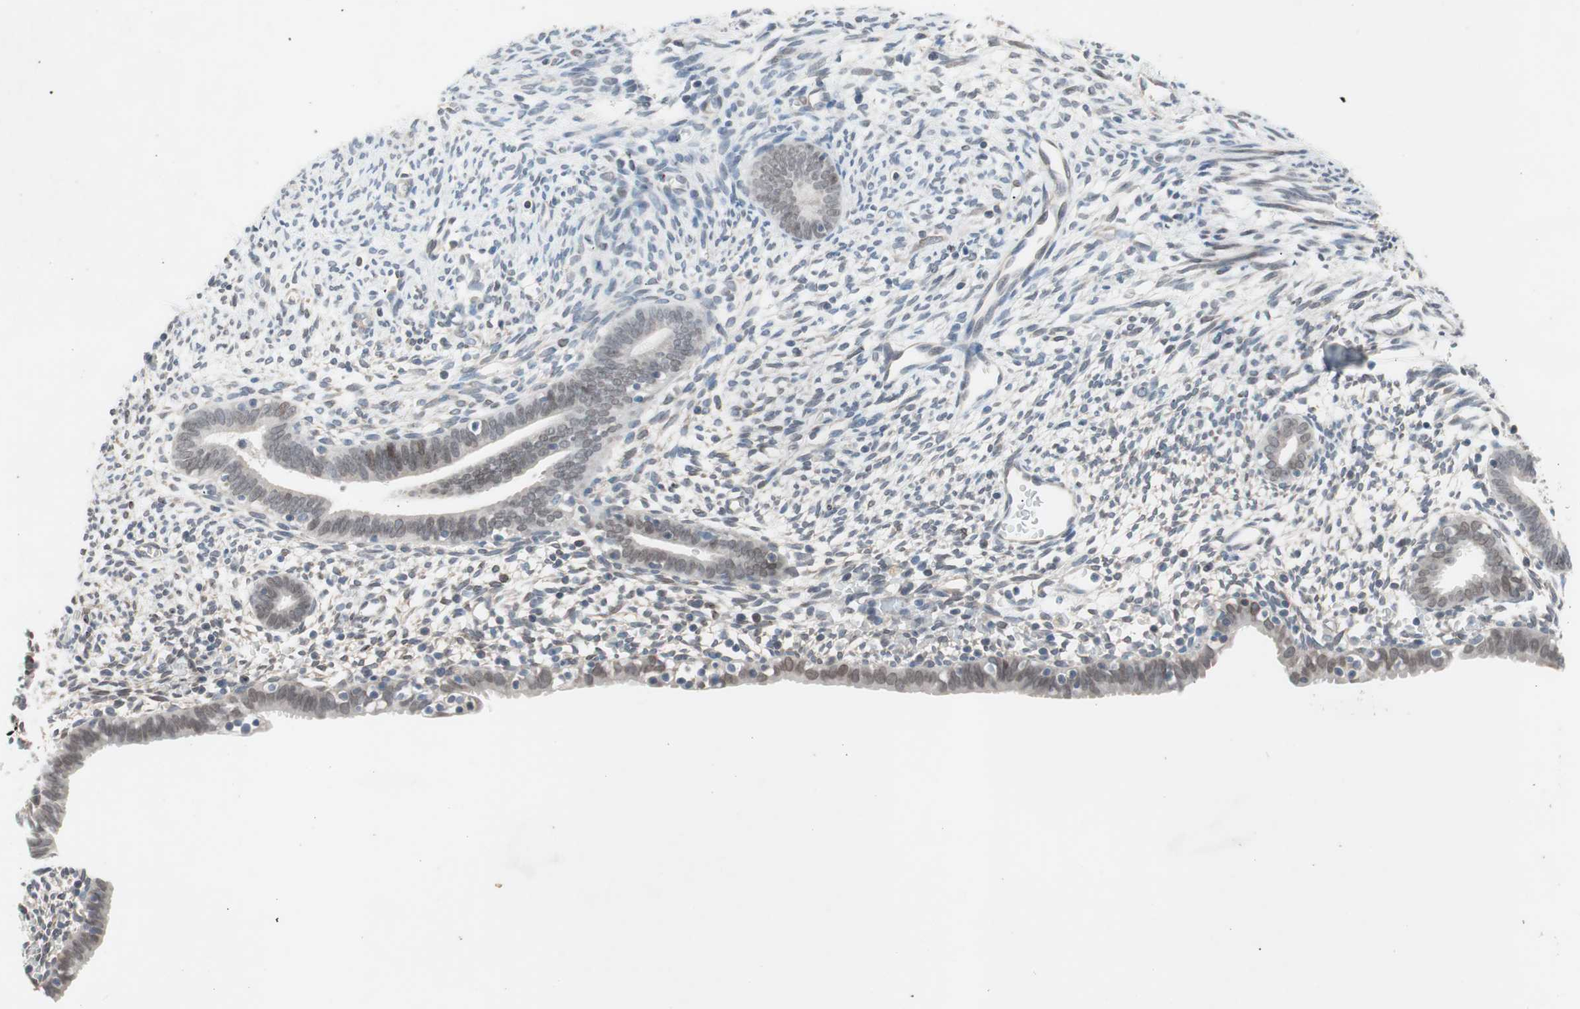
{"staining": {"intensity": "negative", "quantity": "none", "location": "none"}, "tissue": "endometrium", "cell_type": "Cells in endometrial stroma", "image_type": "normal", "snomed": [{"axis": "morphology", "description": "Normal tissue, NOS"}, {"axis": "morphology", "description": "Atrophy, NOS"}, {"axis": "topography", "description": "Uterus"}, {"axis": "topography", "description": "Endometrium"}], "caption": "Immunohistochemistry image of benign human endometrium stained for a protein (brown), which reveals no positivity in cells in endometrial stroma.", "gene": "ARNT2", "patient": {"sex": "female", "age": 68}}